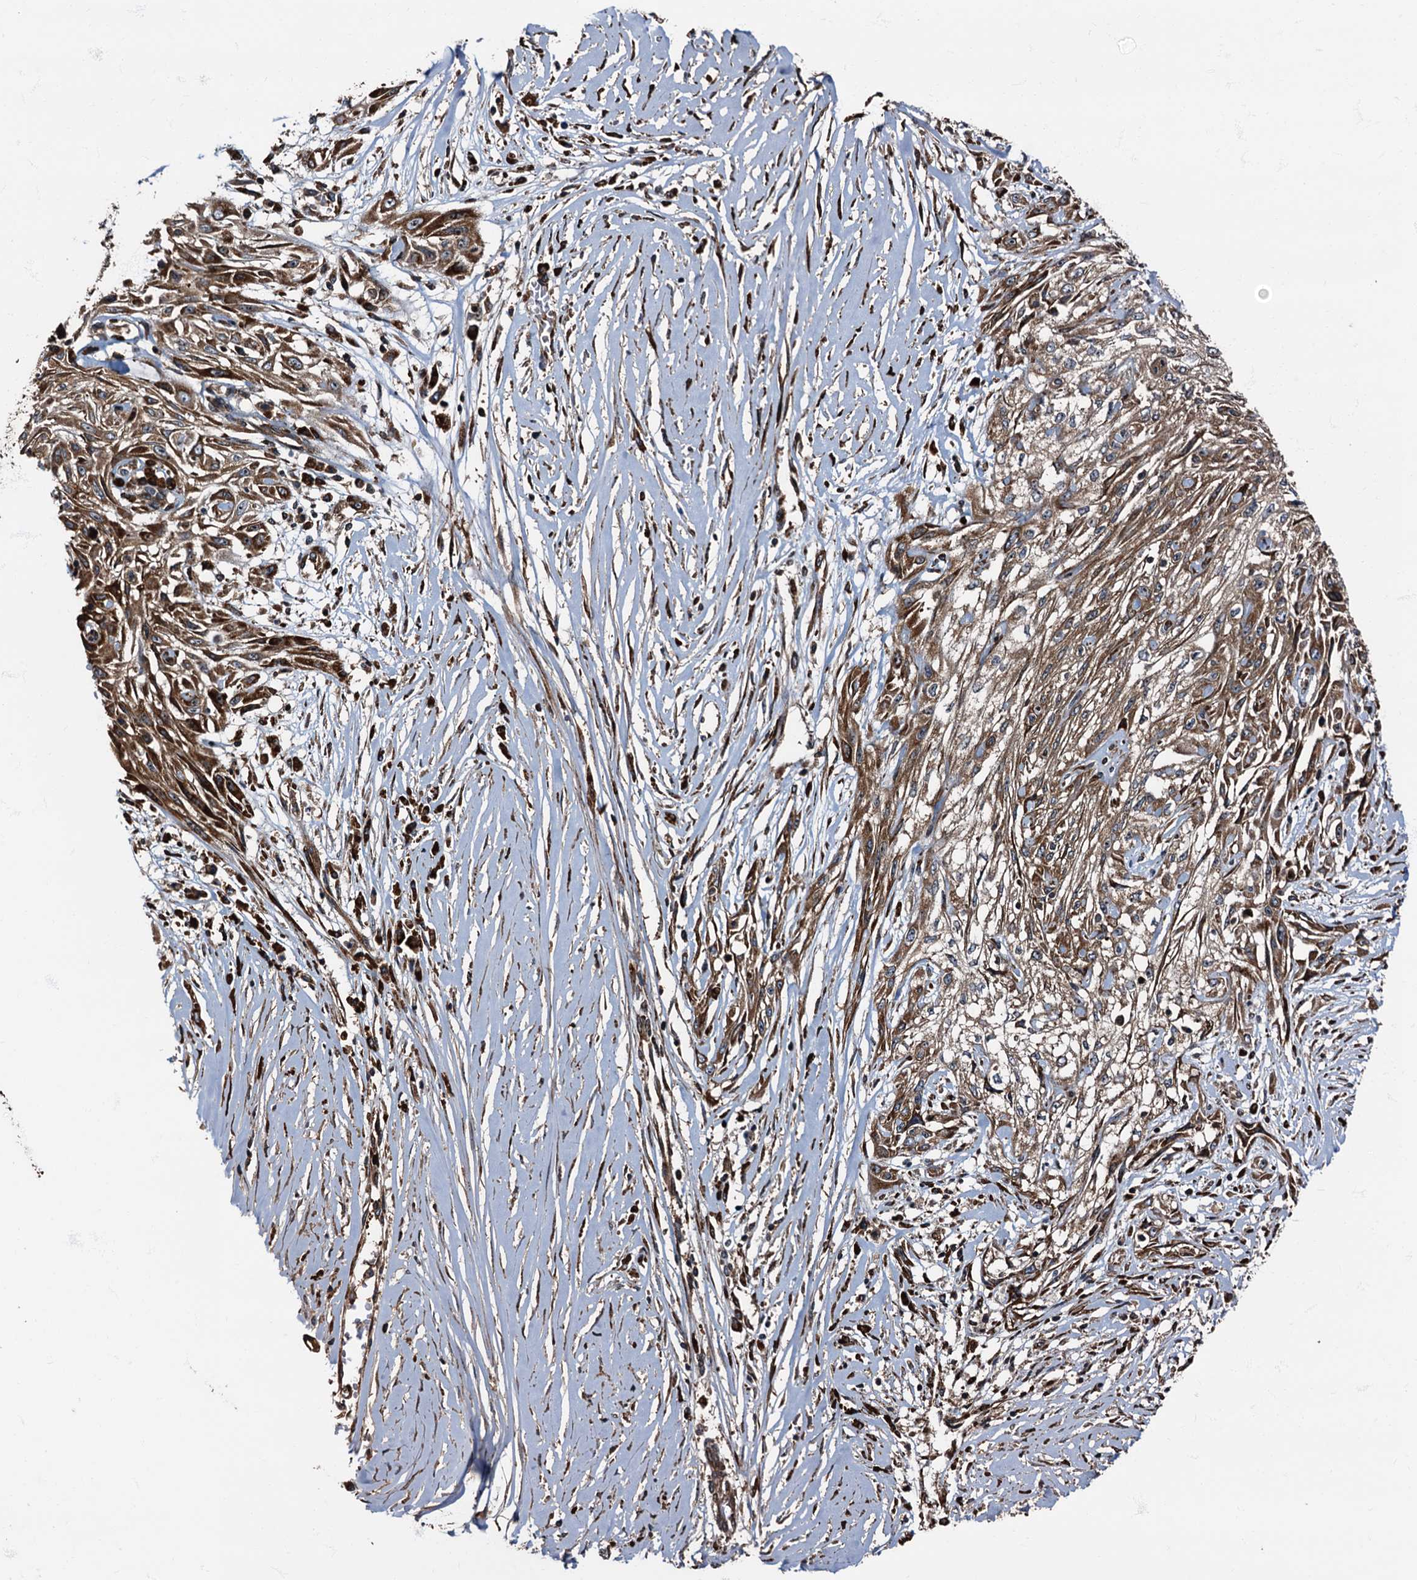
{"staining": {"intensity": "moderate", "quantity": ">75%", "location": "cytoplasmic/membranous"}, "tissue": "skin cancer", "cell_type": "Tumor cells", "image_type": "cancer", "snomed": [{"axis": "morphology", "description": "Squamous cell carcinoma, NOS"}, {"axis": "morphology", "description": "Squamous cell carcinoma, metastatic, NOS"}, {"axis": "topography", "description": "Skin"}, {"axis": "topography", "description": "Lymph node"}], "caption": "Human skin squamous cell carcinoma stained for a protein (brown) displays moderate cytoplasmic/membranous positive positivity in approximately >75% of tumor cells.", "gene": "ATP2C1", "patient": {"sex": "male", "age": 75}}